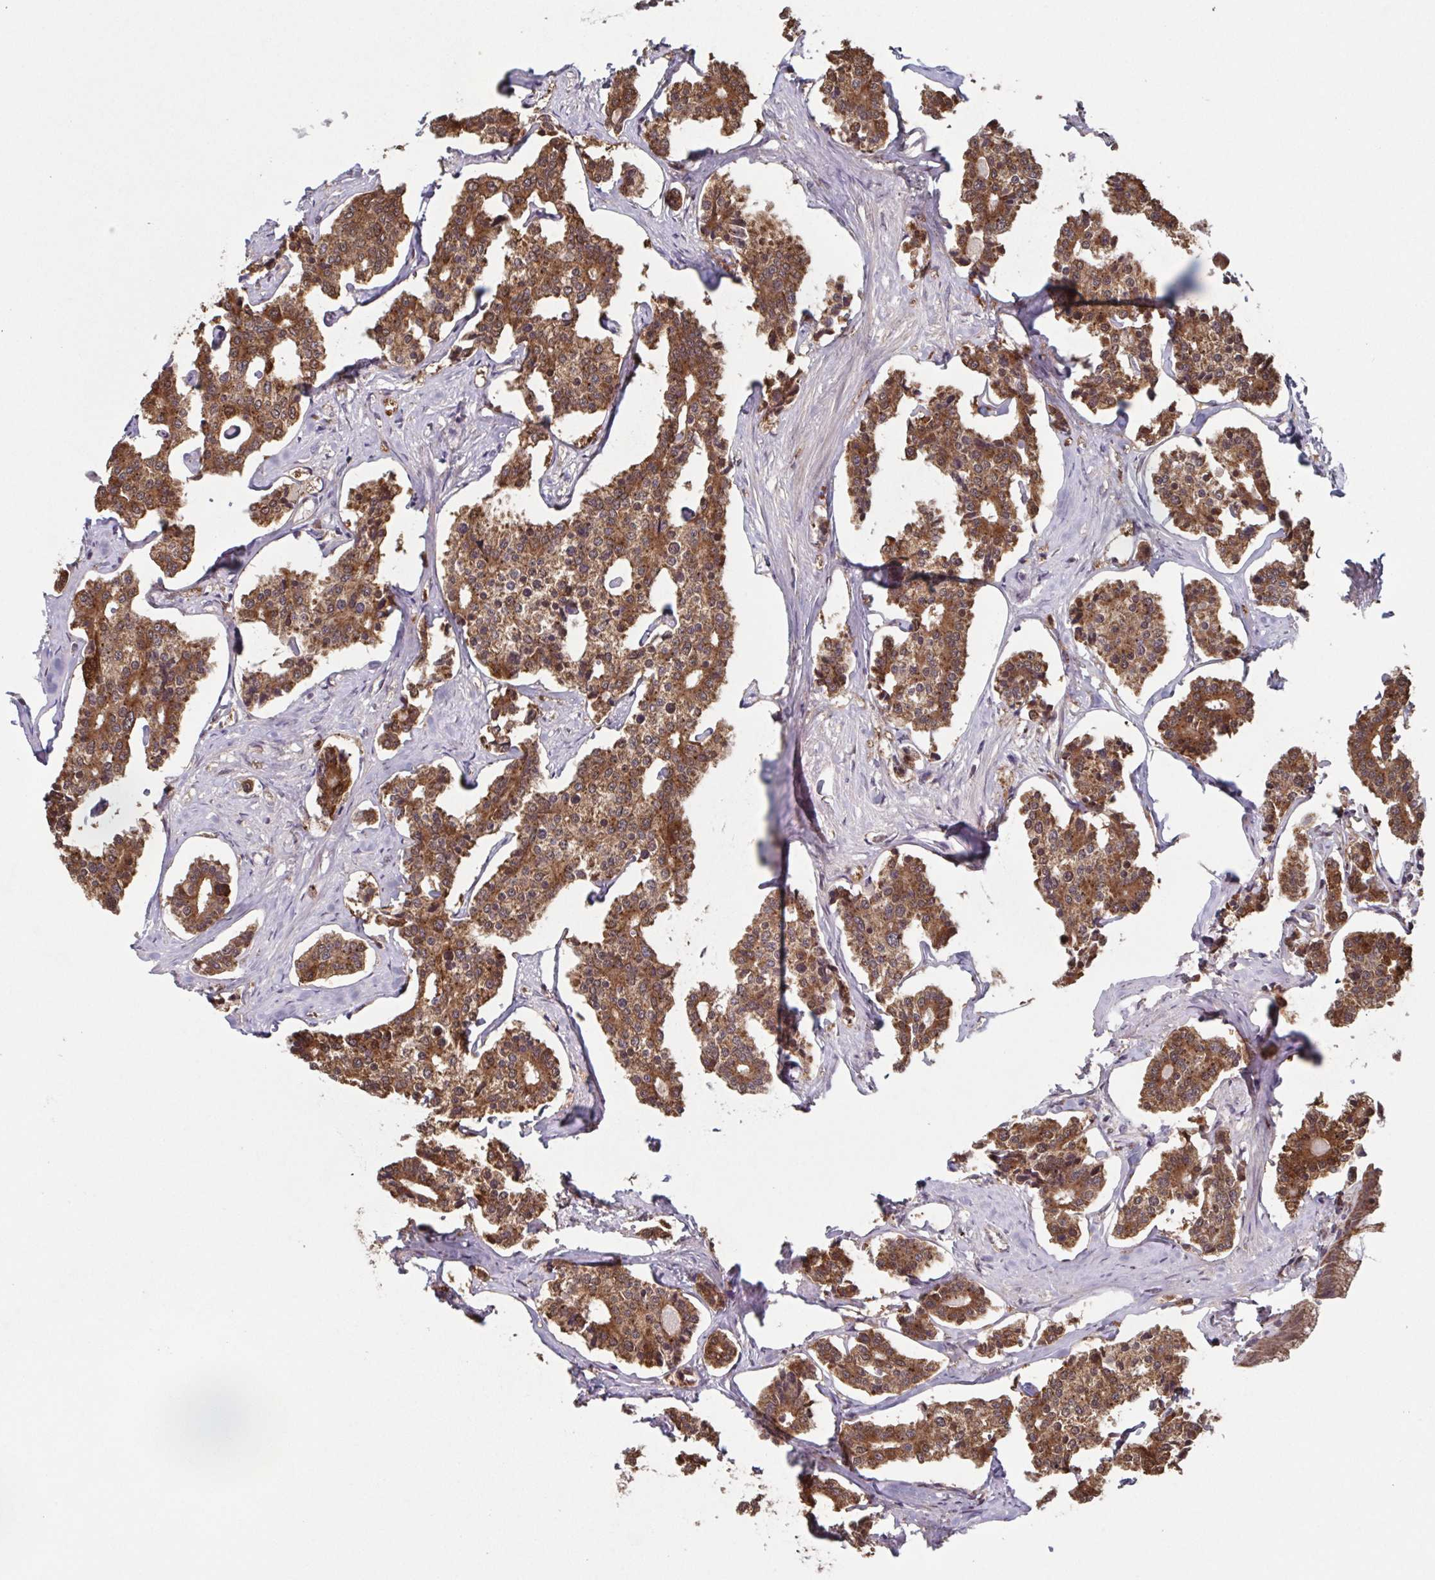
{"staining": {"intensity": "strong", "quantity": ">75%", "location": "cytoplasmic/membranous"}, "tissue": "carcinoid", "cell_type": "Tumor cells", "image_type": "cancer", "snomed": [{"axis": "morphology", "description": "Carcinoid, malignant, NOS"}, {"axis": "topography", "description": "Small intestine"}], "caption": "The immunohistochemical stain shows strong cytoplasmic/membranous staining in tumor cells of carcinoid (malignant) tissue.", "gene": "TTC19", "patient": {"sex": "female", "age": 65}}